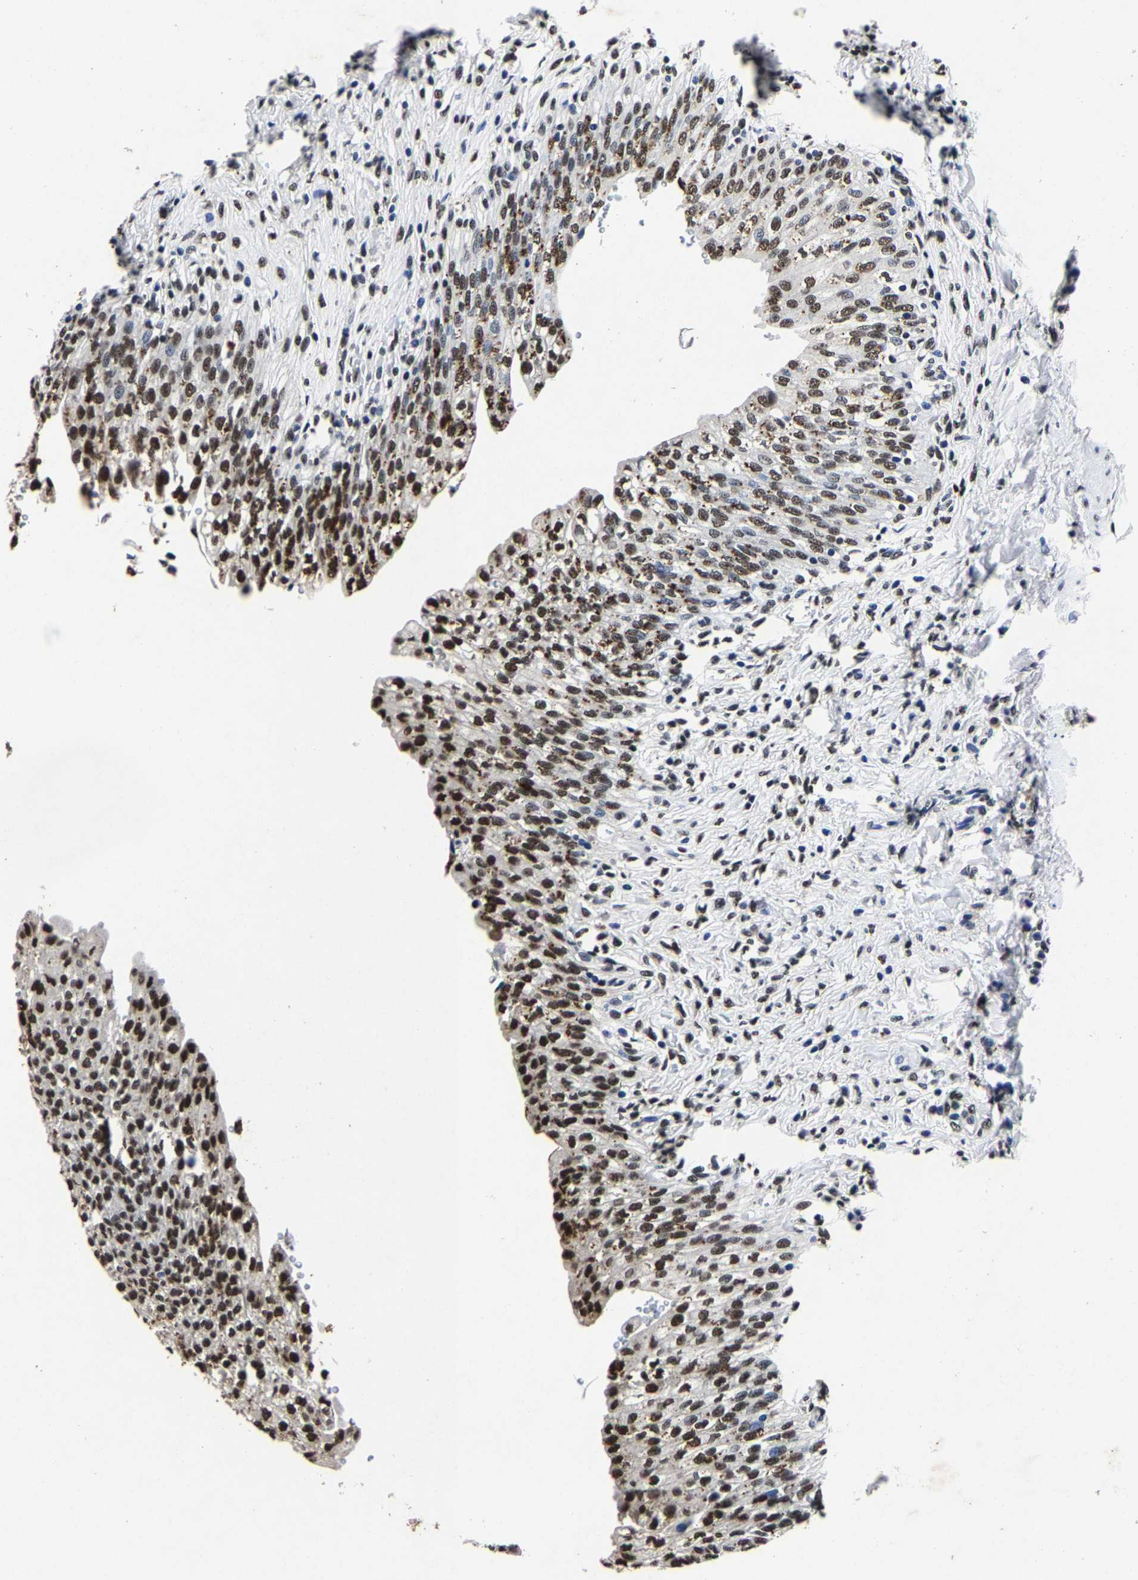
{"staining": {"intensity": "moderate", "quantity": ">75%", "location": "nuclear"}, "tissue": "urinary bladder", "cell_type": "Urothelial cells", "image_type": "normal", "snomed": [{"axis": "morphology", "description": "Urothelial carcinoma, High grade"}, {"axis": "topography", "description": "Urinary bladder"}], "caption": "Urothelial cells display moderate nuclear staining in about >75% of cells in unremarkable urinary bladder. Using DAB (3,3'-diaminobenzidine) (brown) and hematoxylin (blue) stains, captured at high magnification using brightfield microscopy.", "gene": "RBM45", "patient": {"sex": "male", "age": 46}}